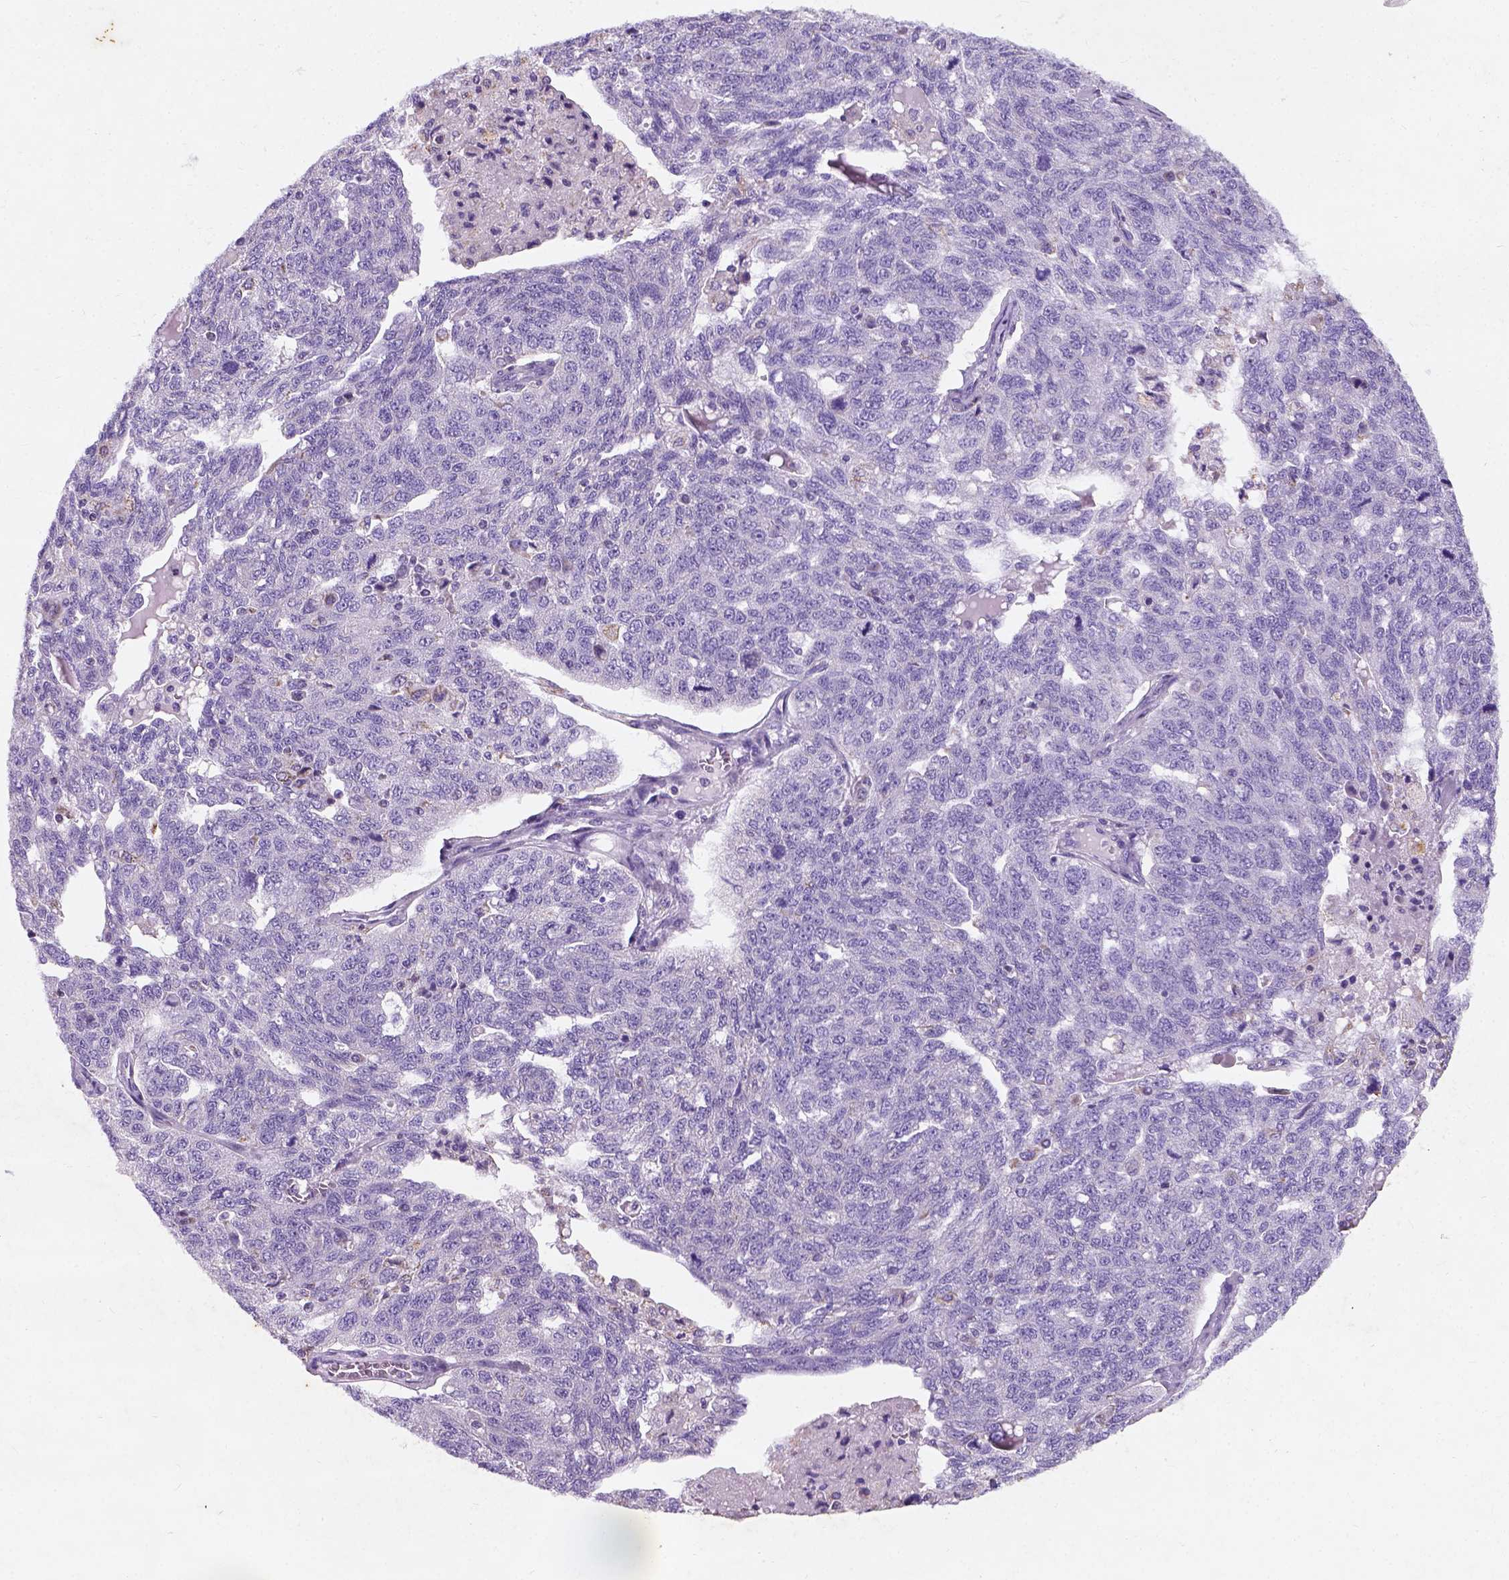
{"staining": {"intensity": "negative", "quantity": "none", "location": "none"}, "tissue": "ovarian cancer", "cell_type": "Tumor cells", "image_type": "cancer", "snomed": [{"axis": "morphology", "description": "Cystadenocarcinoma, serous, NOS"}, {"axis": "topography", "description": "Ovary"}], "caption": "An immunohistochemistry (IHC) micrograph of ovarian cancer is shown. There is no staining in tumor cells of ovarian cancer.", "gene": "CHODL", "patient": {"sex": "female", "age": 71}}